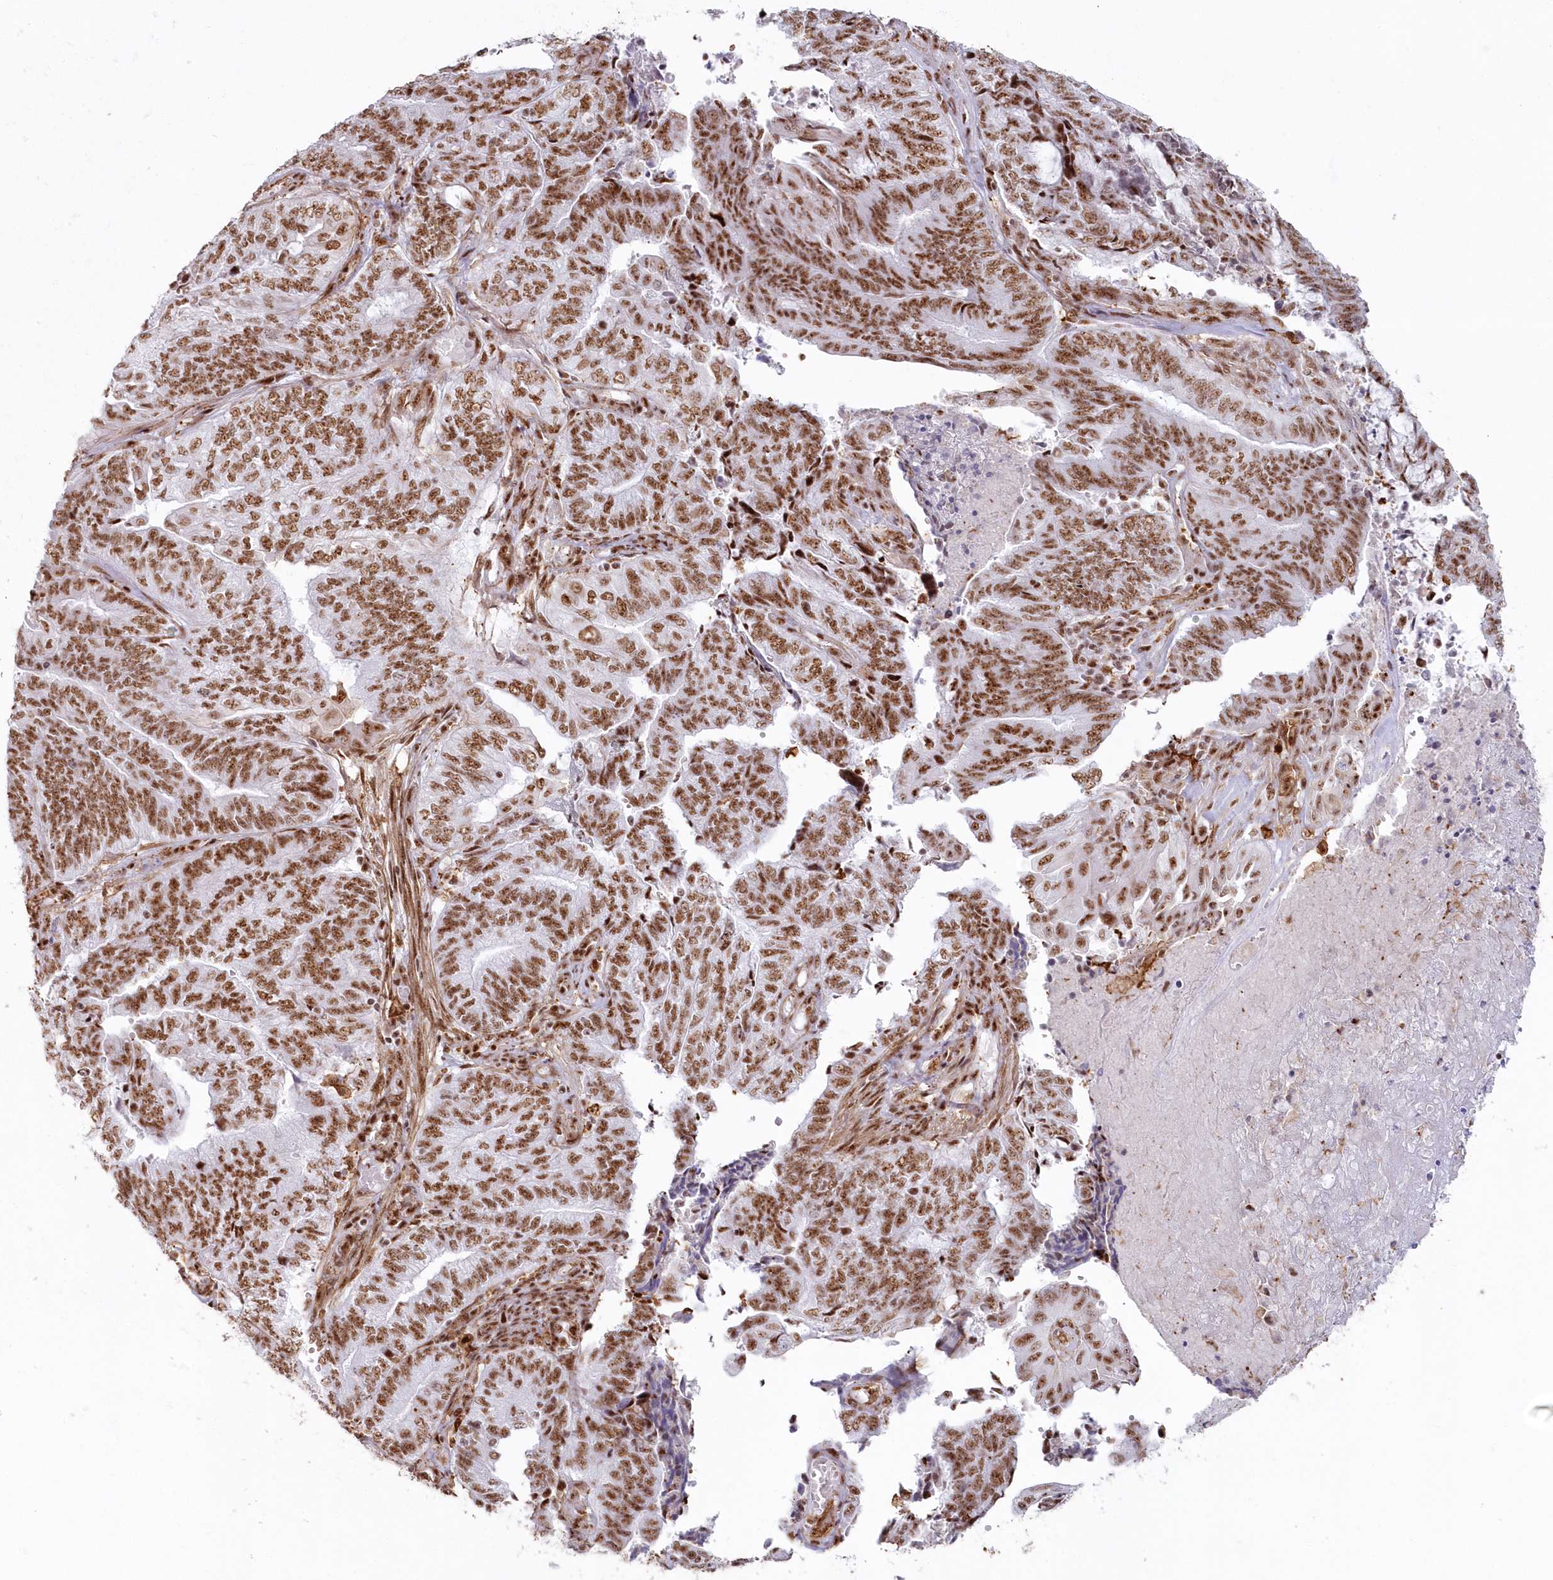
{"staining": {"intensity": "moderate", "quantity": ">75%", "location": "nuclear"}, "tissue": "endometrial cancer", "cell_type": "Tumor cells", "image_type": "cancer", "snomed": [{"axis": "morphology", "description": "Adenocarcinoma, NOS"}, {"axis": "topography", "description": "Uterus"}, {"axis": "topography", "description": "Endometrium"}], "caption": "The histopathology image shows immunohistochemical staining of endometrial cancer (adenocarcinoma). There is moderate nuclear expression is present in approximately >75% of tumor cells.", "gene": "DDX46", "patient": {"sex": "female", "age": 70}}